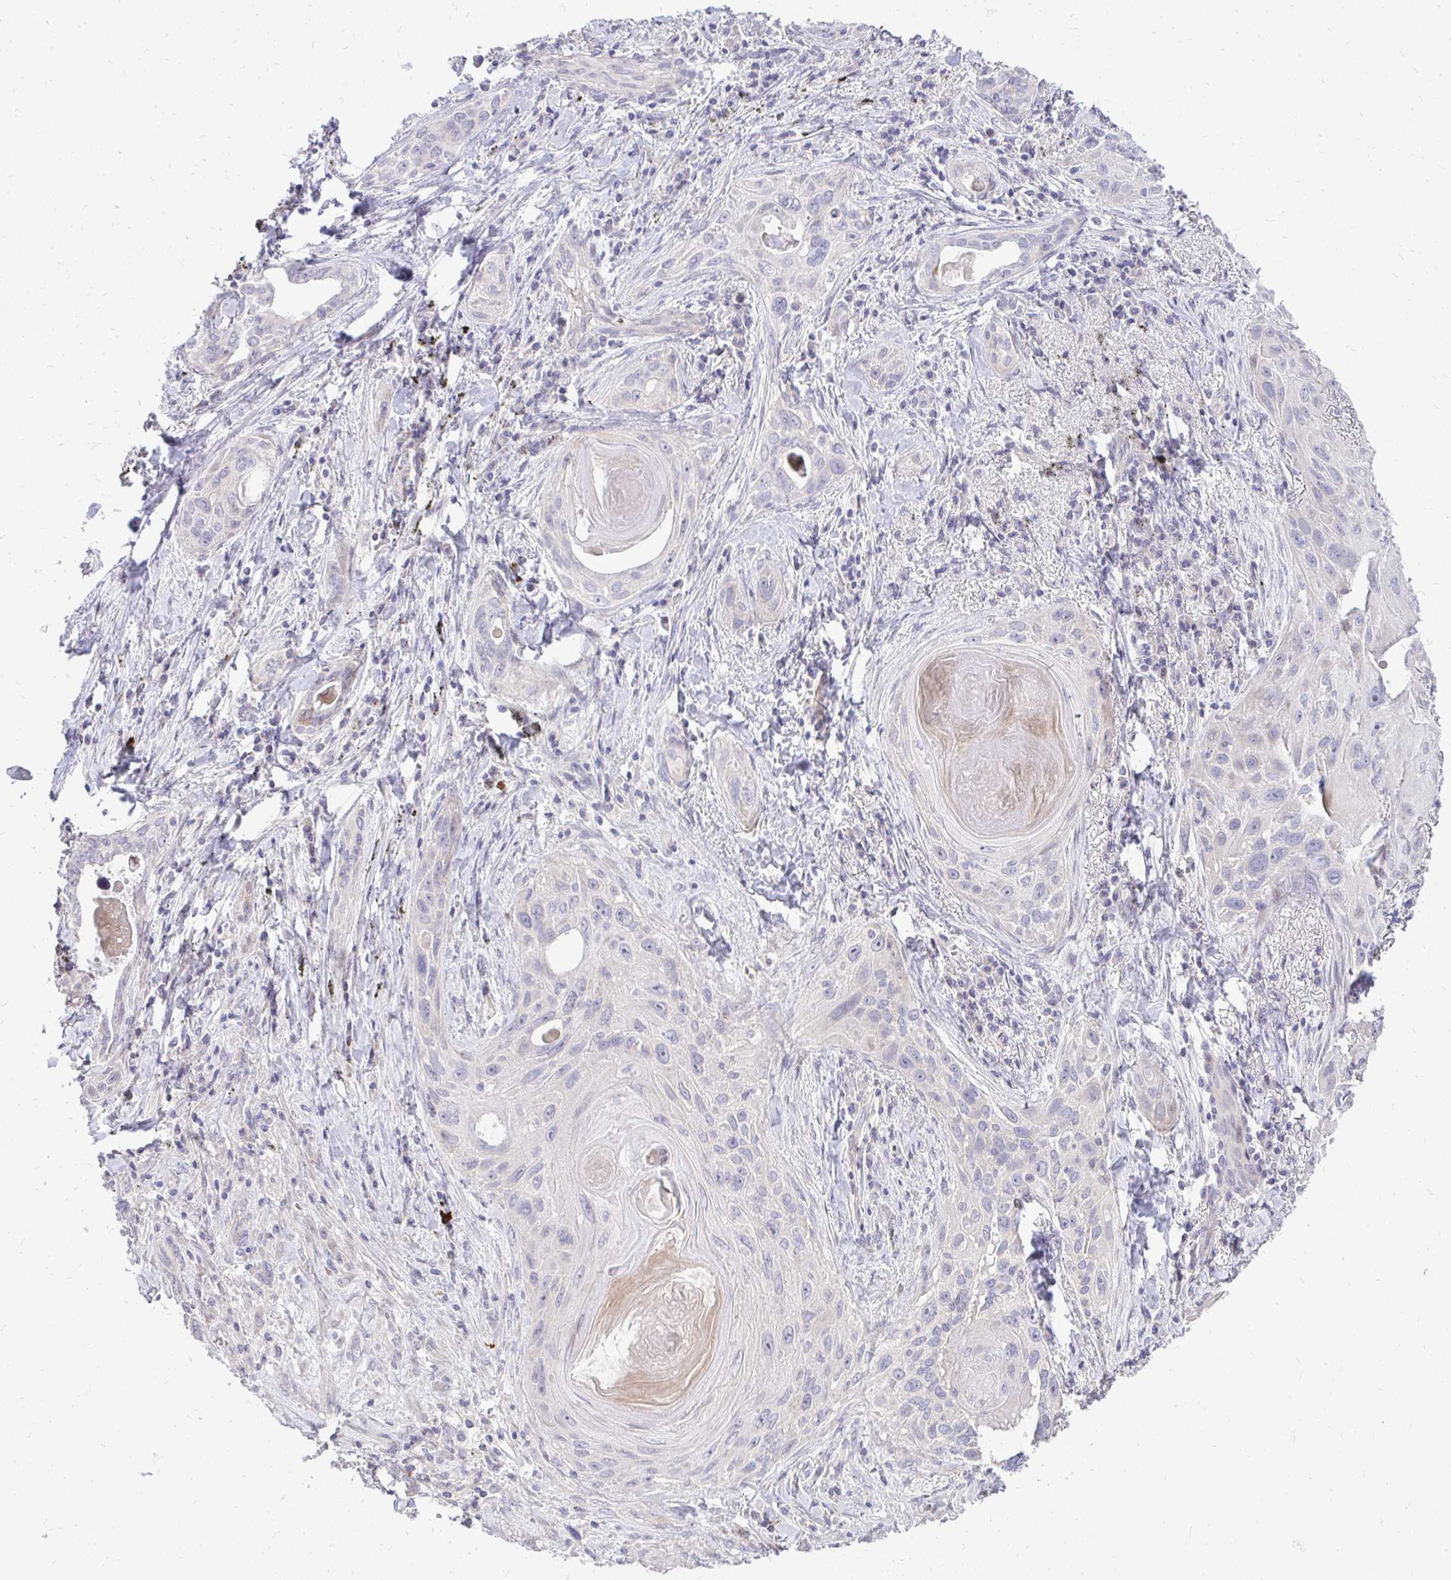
{"staining": {"intensity": "weak", "quantity": "<25%", "location": "cytoplasmic/membranous"}, "tissue": "lung cancer", "cell_type": "Tumor cells", "image_type": "cancer", "snomed": [{"axis": "morphology", "description": "Squamous cell carcinoma, NOS"}, {"axis": "topography", "description": "Lung"}], "caption": "DAB immunohistochemical staining of human lung cancer demonstrates no significant positivity in tumor cells. The staining is performed using DAB brown chromogen with nuclei counter-stained in using hematoxylin.", "gene": "OR8D1", "patient": {"sex": "male", "age": 79}}